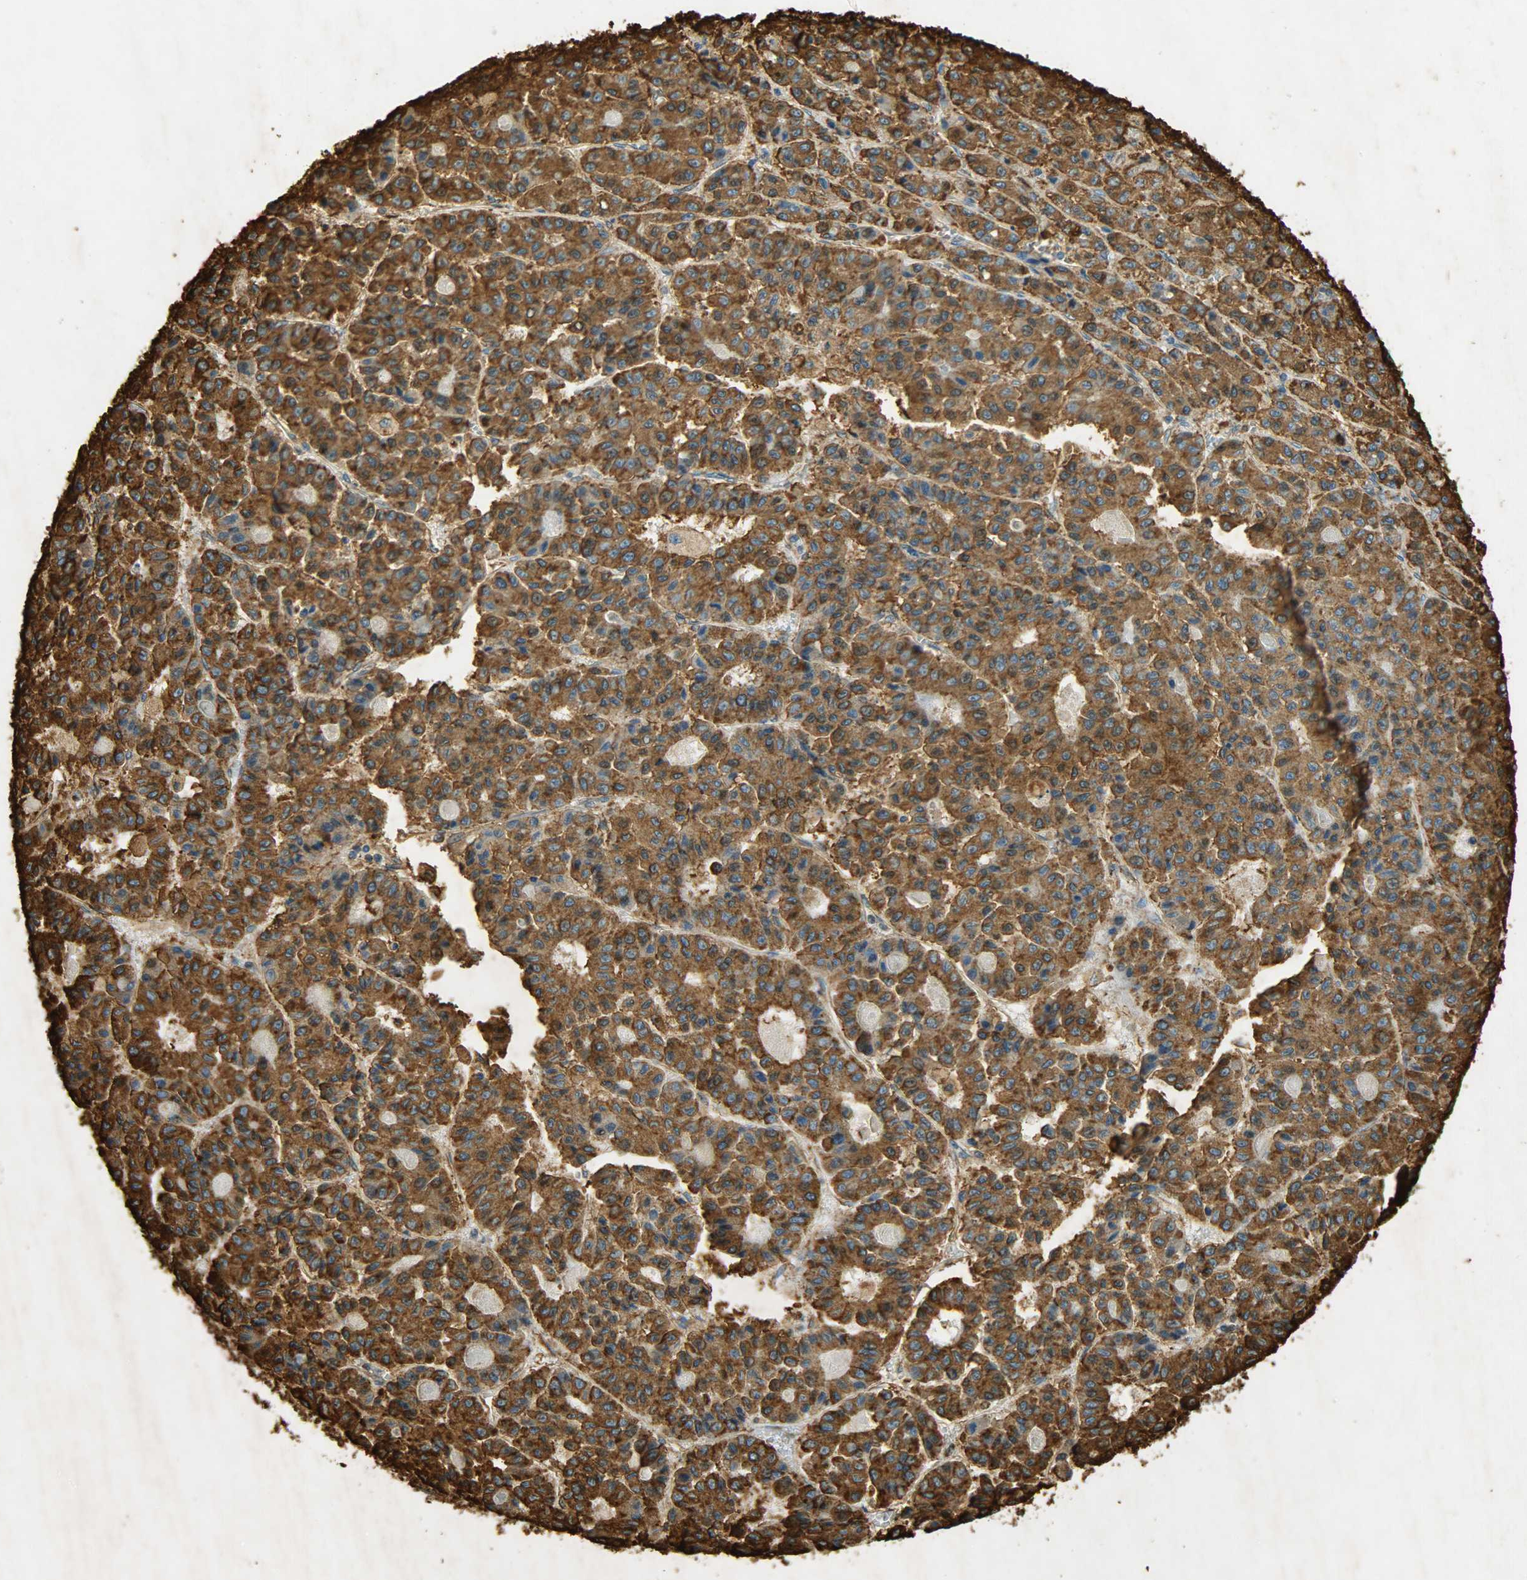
{"staining": {"intensity": "strong", "quantity": ">75%", "location": "cytoplasmic/membranous"}, "tissue": "liver cancer", "cell_type": "Tumor cells", "image_type": "cancer", "snomed": [{"axis": "morphology", "description": "Carcinoma, Hepatocellular, NOS"}, {"axis": "topography", "description": "Liver"}], "caption": "Tumor cells reveal high levels of strong cytoplasmic/membranous expression in approximately >75% of cells in liver cancer.", "gene": "HSP90B1", "patient": {"sex": "male", "age": 70}}